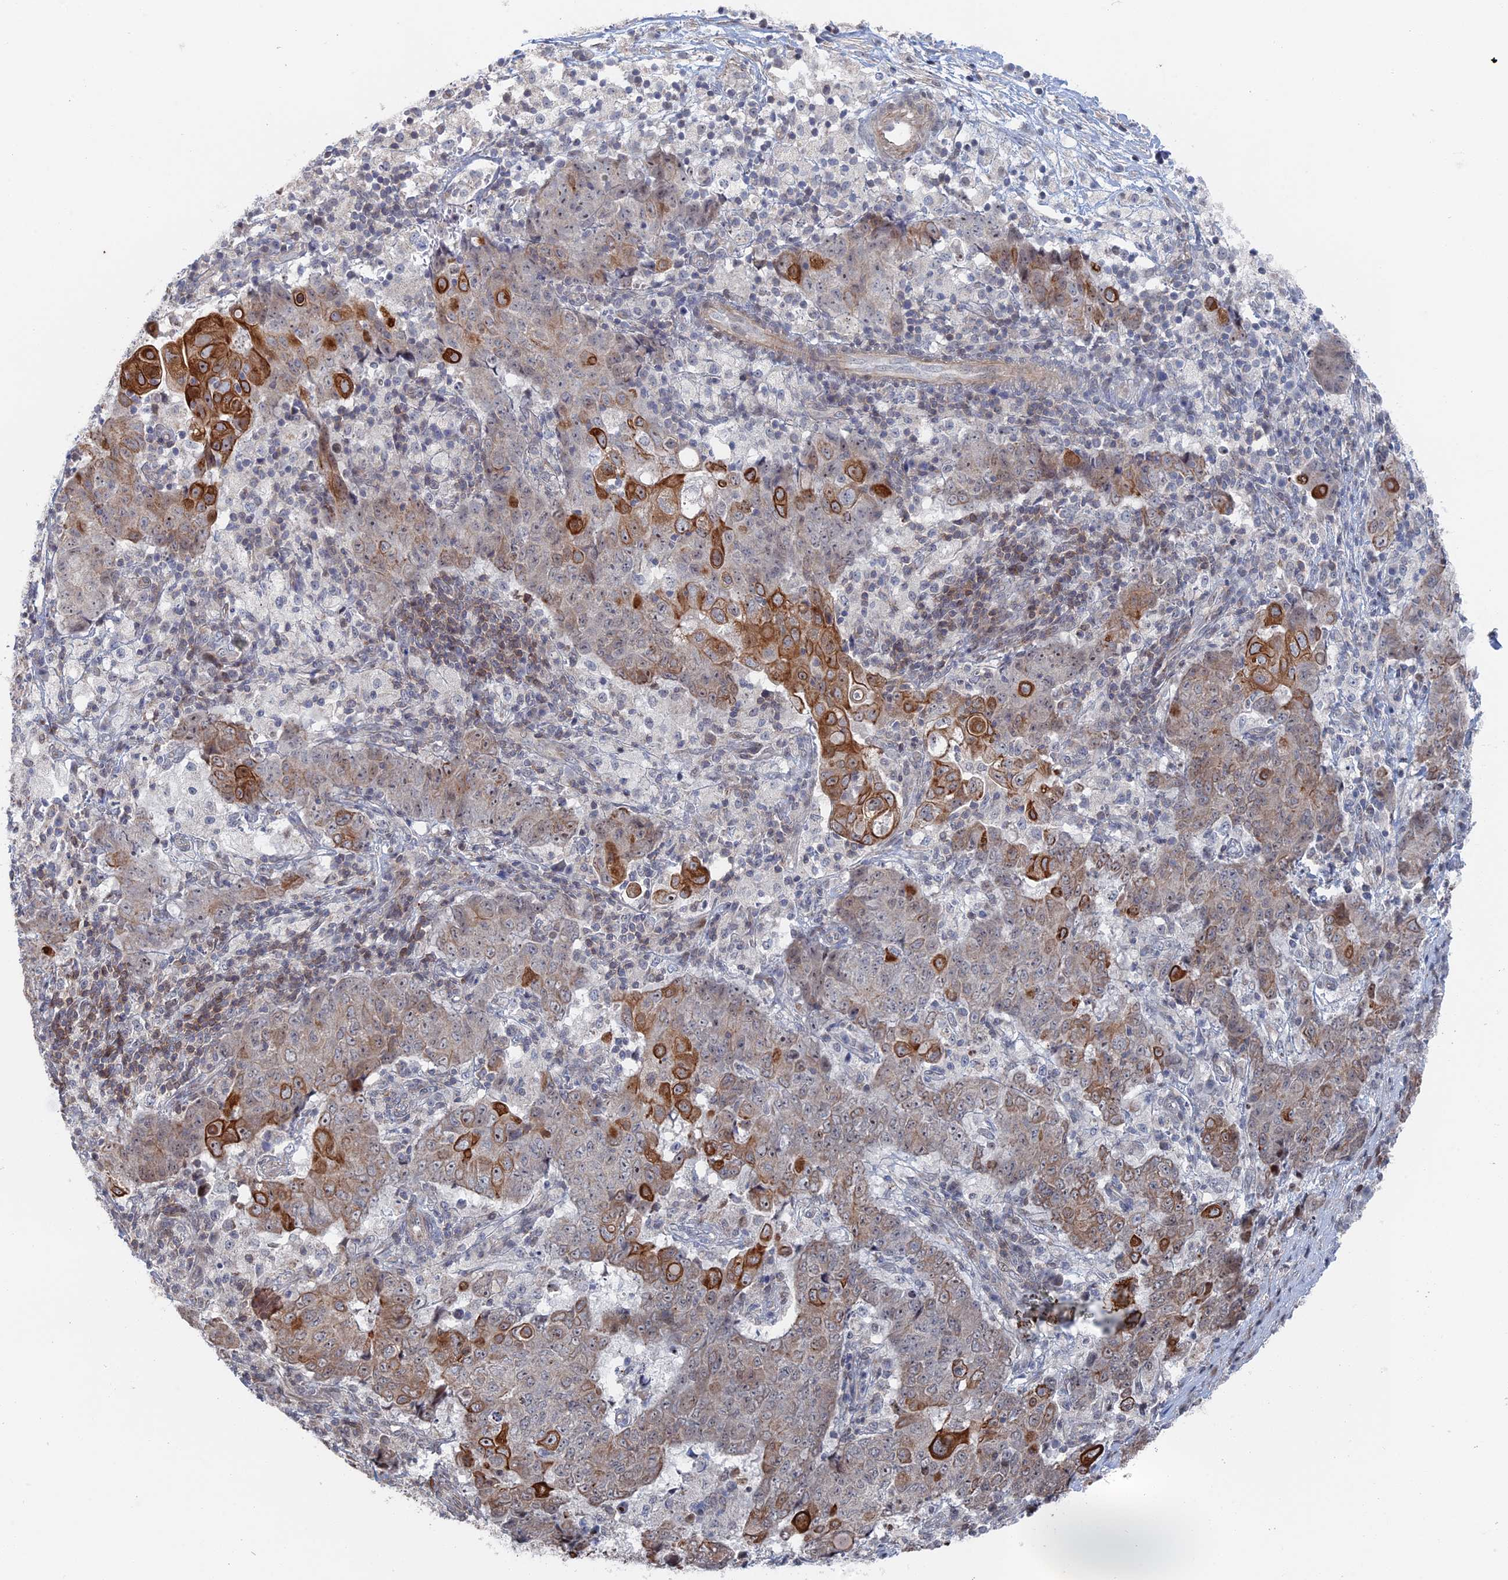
{"staining": {"intensity": "strong", "quantity": "<25%", "location": "cytoplasmic/membranous"}, "tissue": "ovarian cancer", "cell_type": "Tumor cells", "image_type": "cancer", "snomed": [{"axis": "morphology", "description": "Carcinoma, endometroid"}, {"axis": "topography", "description": "Ovary"}], "caption": "High-magnification brightfield microscopy of endometroid carcinoma (ovarian) stained with DAB (brown) and counterstained with hematoxylin (blue). tumor cells exhibit strong cytoplasmic/membranous positivity is appreciated in about<25% of cells.", "gene": "IL7", "patient": {"sex": "female", "age": 42}}